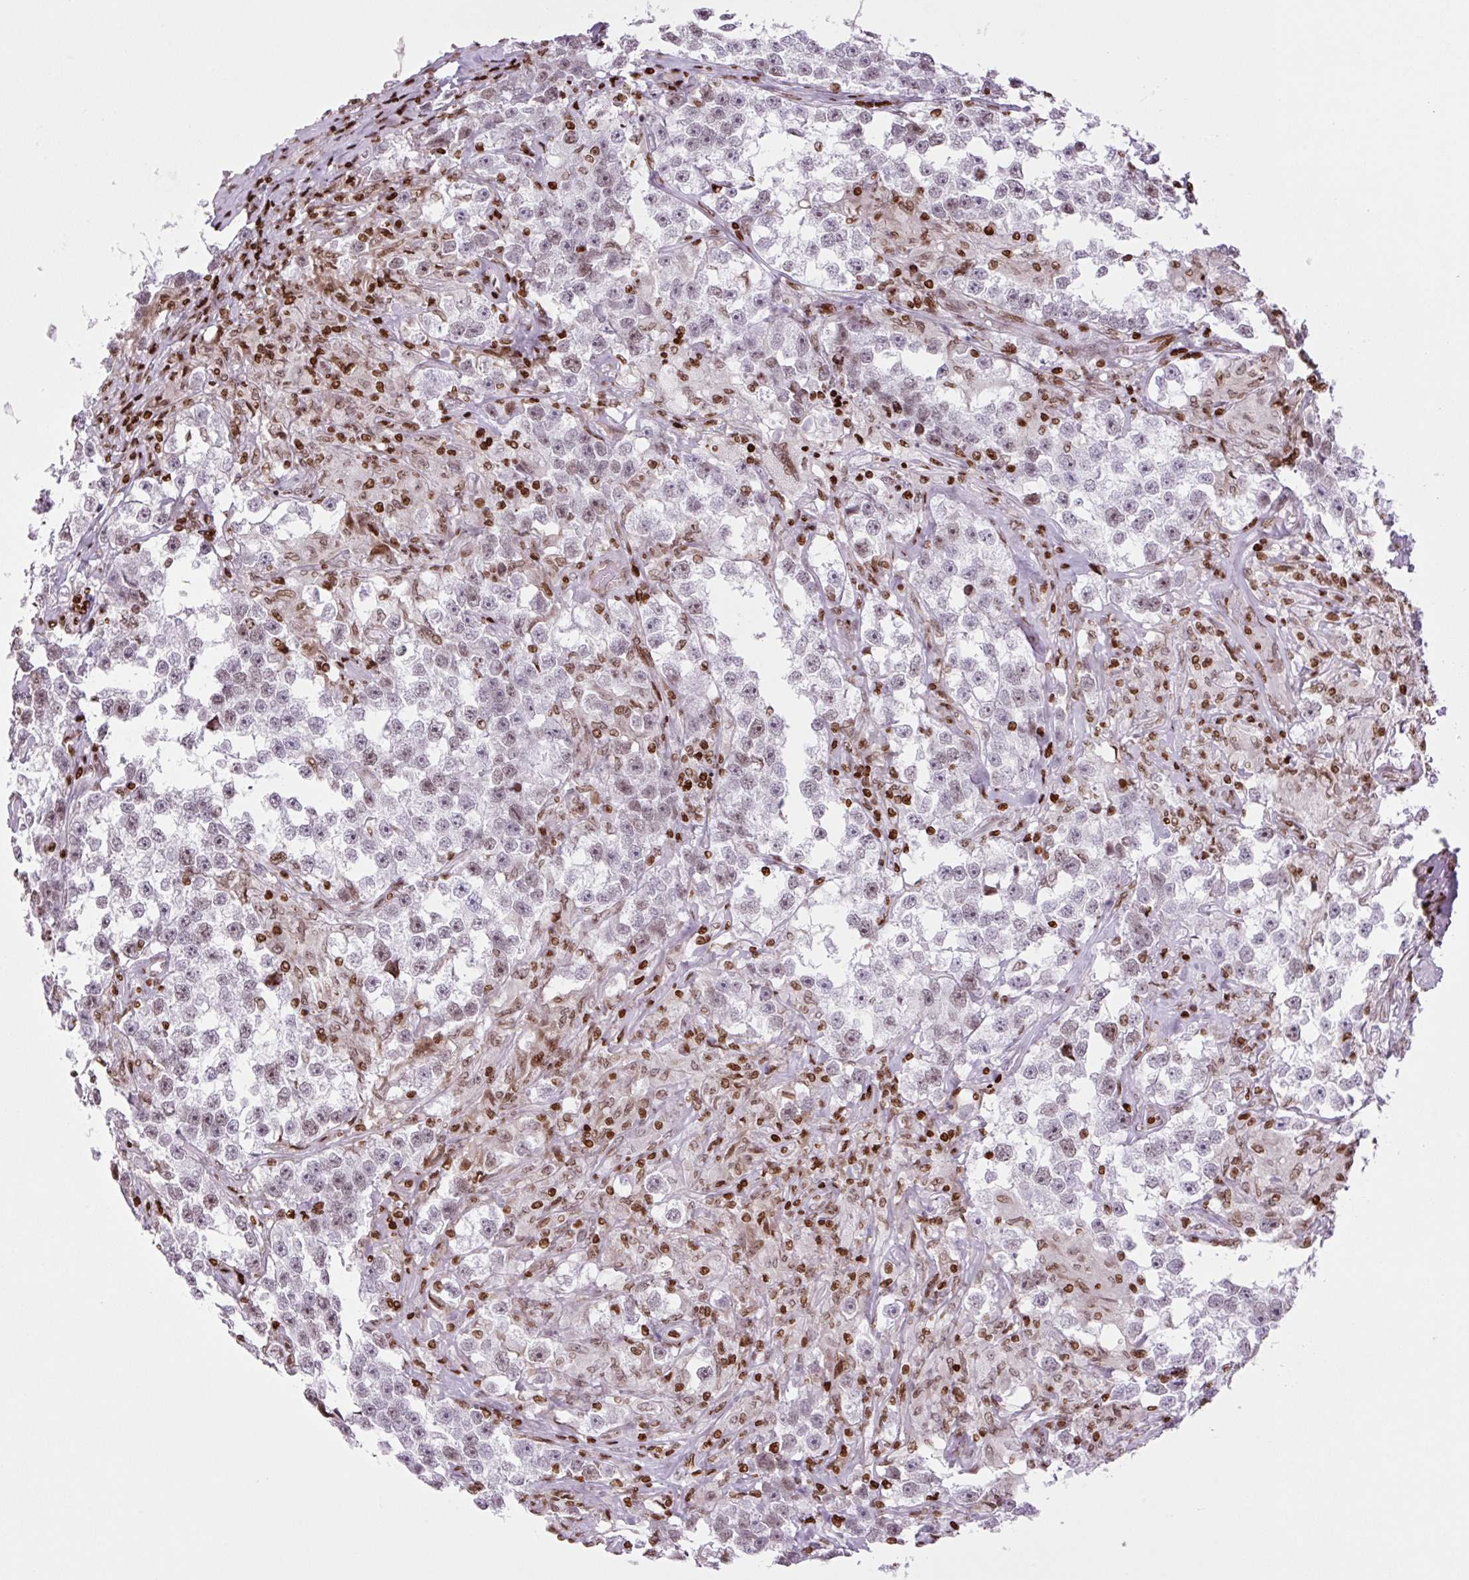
{"staining": {"intensity": "weak", "quantity": "<25%", "location": "nuclear"}, "tissue": "testis cancer", "cell_type": "Tumor cells", "image_type": "cancer", "snomed": [{"axis": "morphology", "description": "Seminoma, NOS"}, {"axis": "topography", "description": "Testis"}], "caption": "Immunohistochemistry photomicrograph of human testis seminoma stained for a protein (brown), which reveals no staining in tumor cells. (Immunohistochemistry (ihc), brightfield microscopy, high magnification).", "gene": "H1-3", "patient": {"sex": "male", "age": 46}}